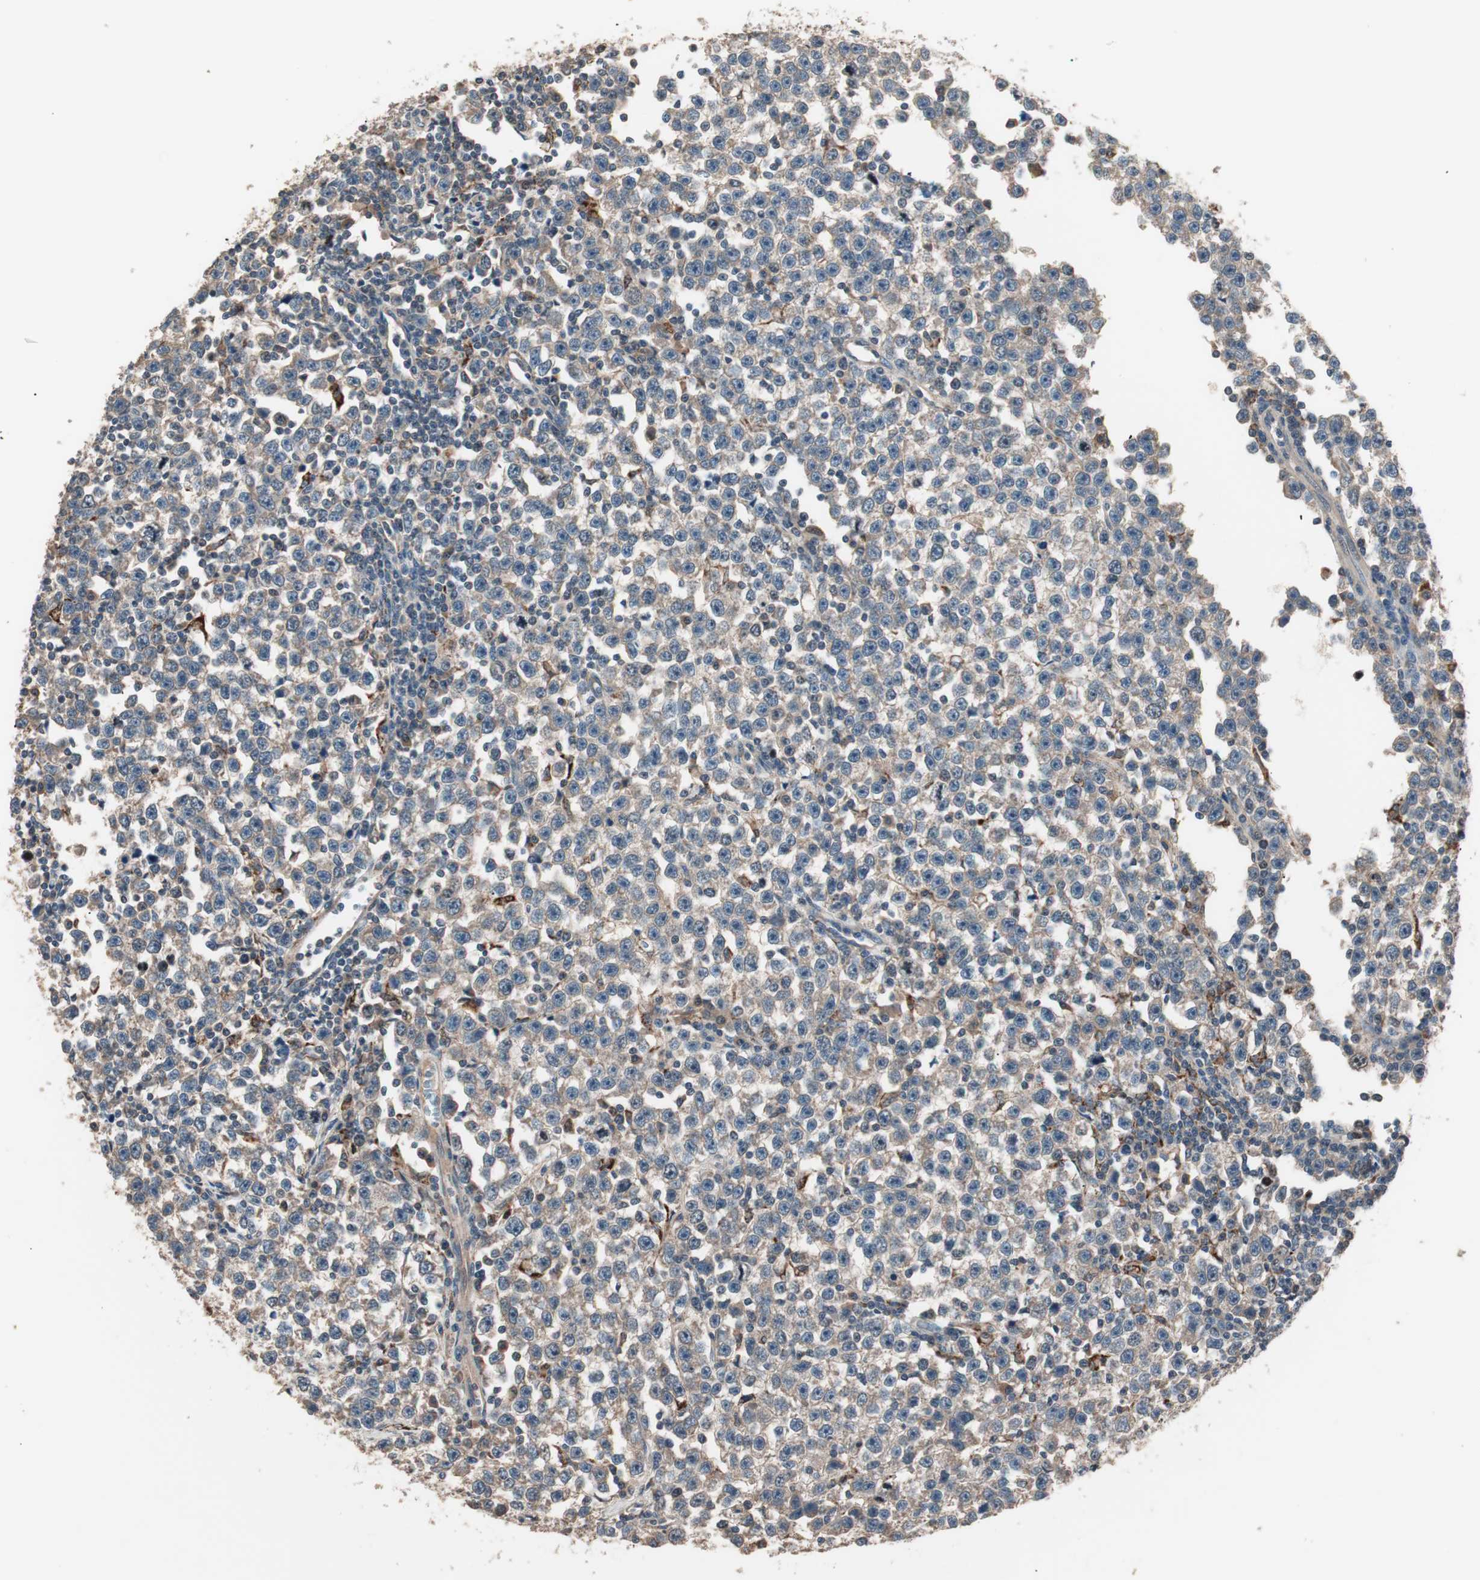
{"staining": {"intensity": "moderate", "quantity": ">75%", "location": "cytoplasmic/membranous"}, "tissue": "testis cancer", "cell_type": "Tumor cells", "image_type": "cancer", "snomed": [{"axis": "morphology", "description": "Seminoma, NOS"}, {"axis": "topography", "description": "Testis"}], "caption": "Immunohistochemical staining of human testis cancer (seminoma) demonstrates medium levels of moderate cytoplasmic/membranous protein positivity in approximately >75% of tumor cells.", "gene": "NFRKB", "patient": {"sex": "male", "age": 43}}